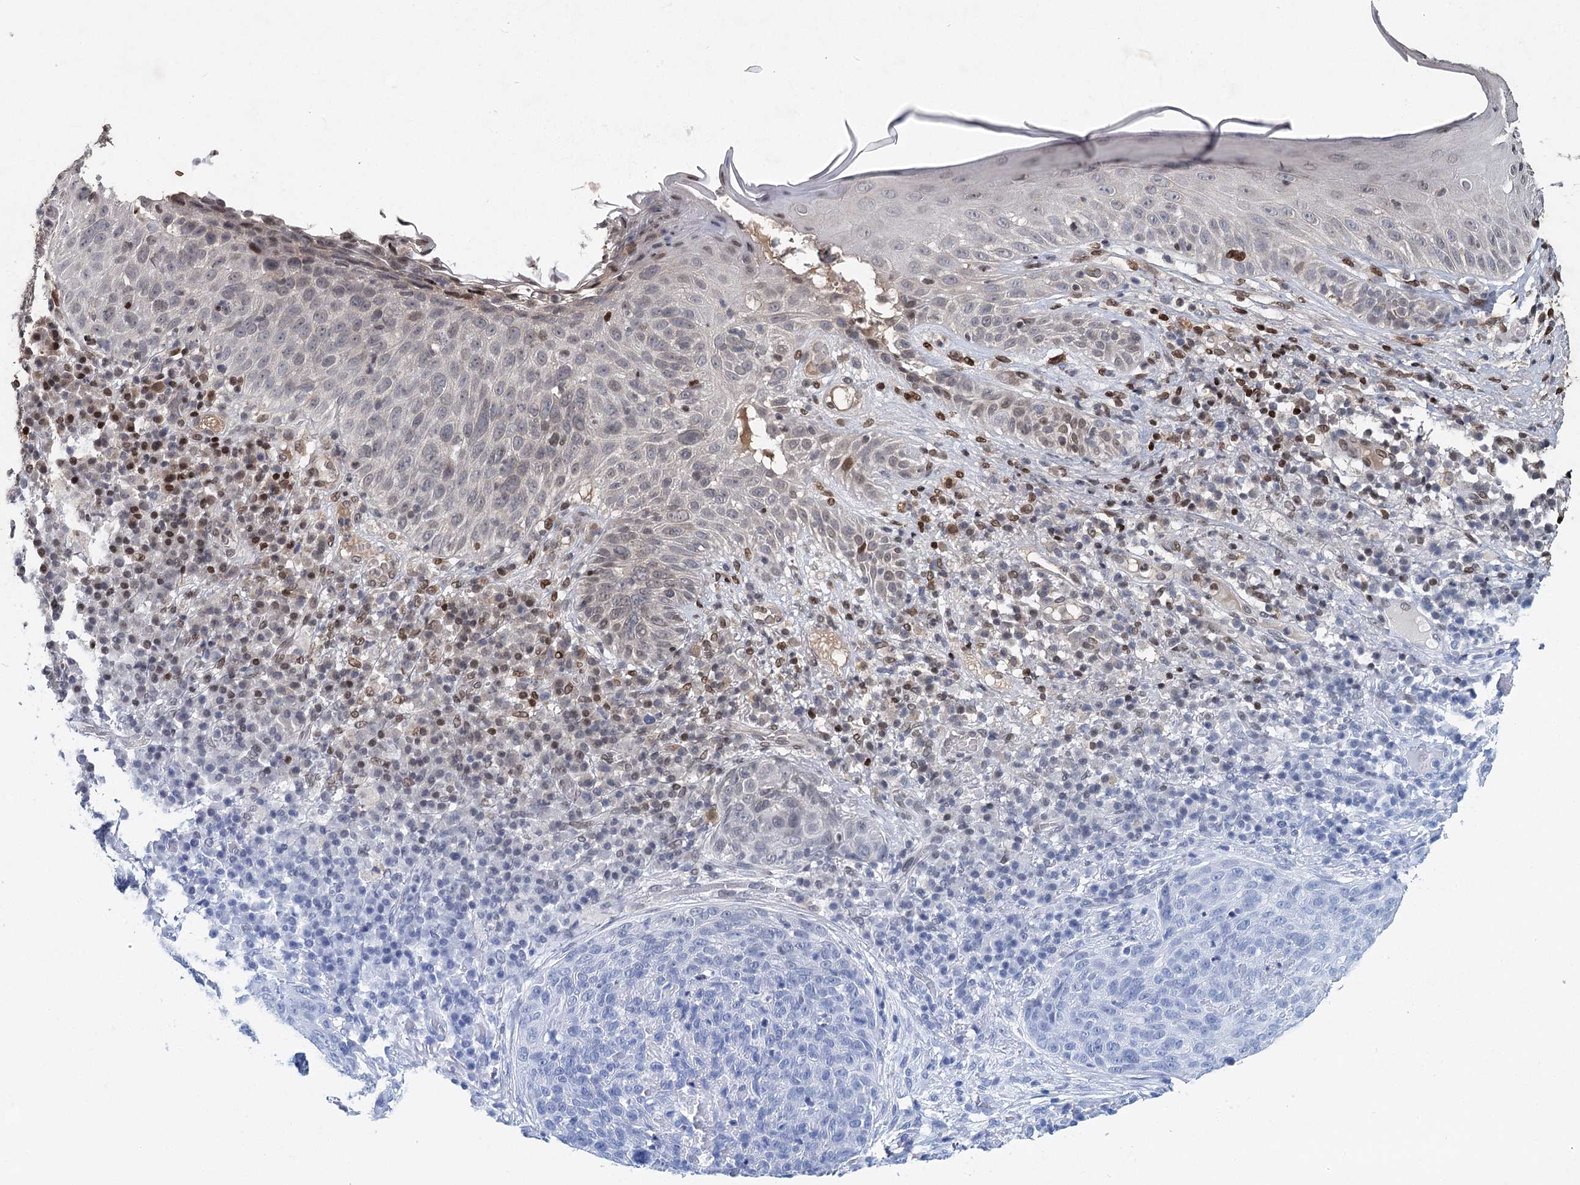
{"staining": {"intensity": "negative", "quantity": "none", "location": "none"}, "tissue": "skin cancer", "cell_type": "Tumor cells", "image_type": "cancer", "snomed": [{"axis": "morphology", "description": "Squamous cell carcinoma in situ, NOS"}, {"axis": "morphology", "description": "Squamous cell carcinoma, NOS"}, {"axis": "topography", "description": "Skin"}], "caption": "Photomicrograph shows no significant protein expression in tumor cells of skin cancer. (DAB (3,3'-diaminobenzidine) immunohistochemistry (IHC) visualized using brightfield microscopy, high magnification).", "gene": "FRMD4A", "patient": {"sex": "male", "age": 93}}